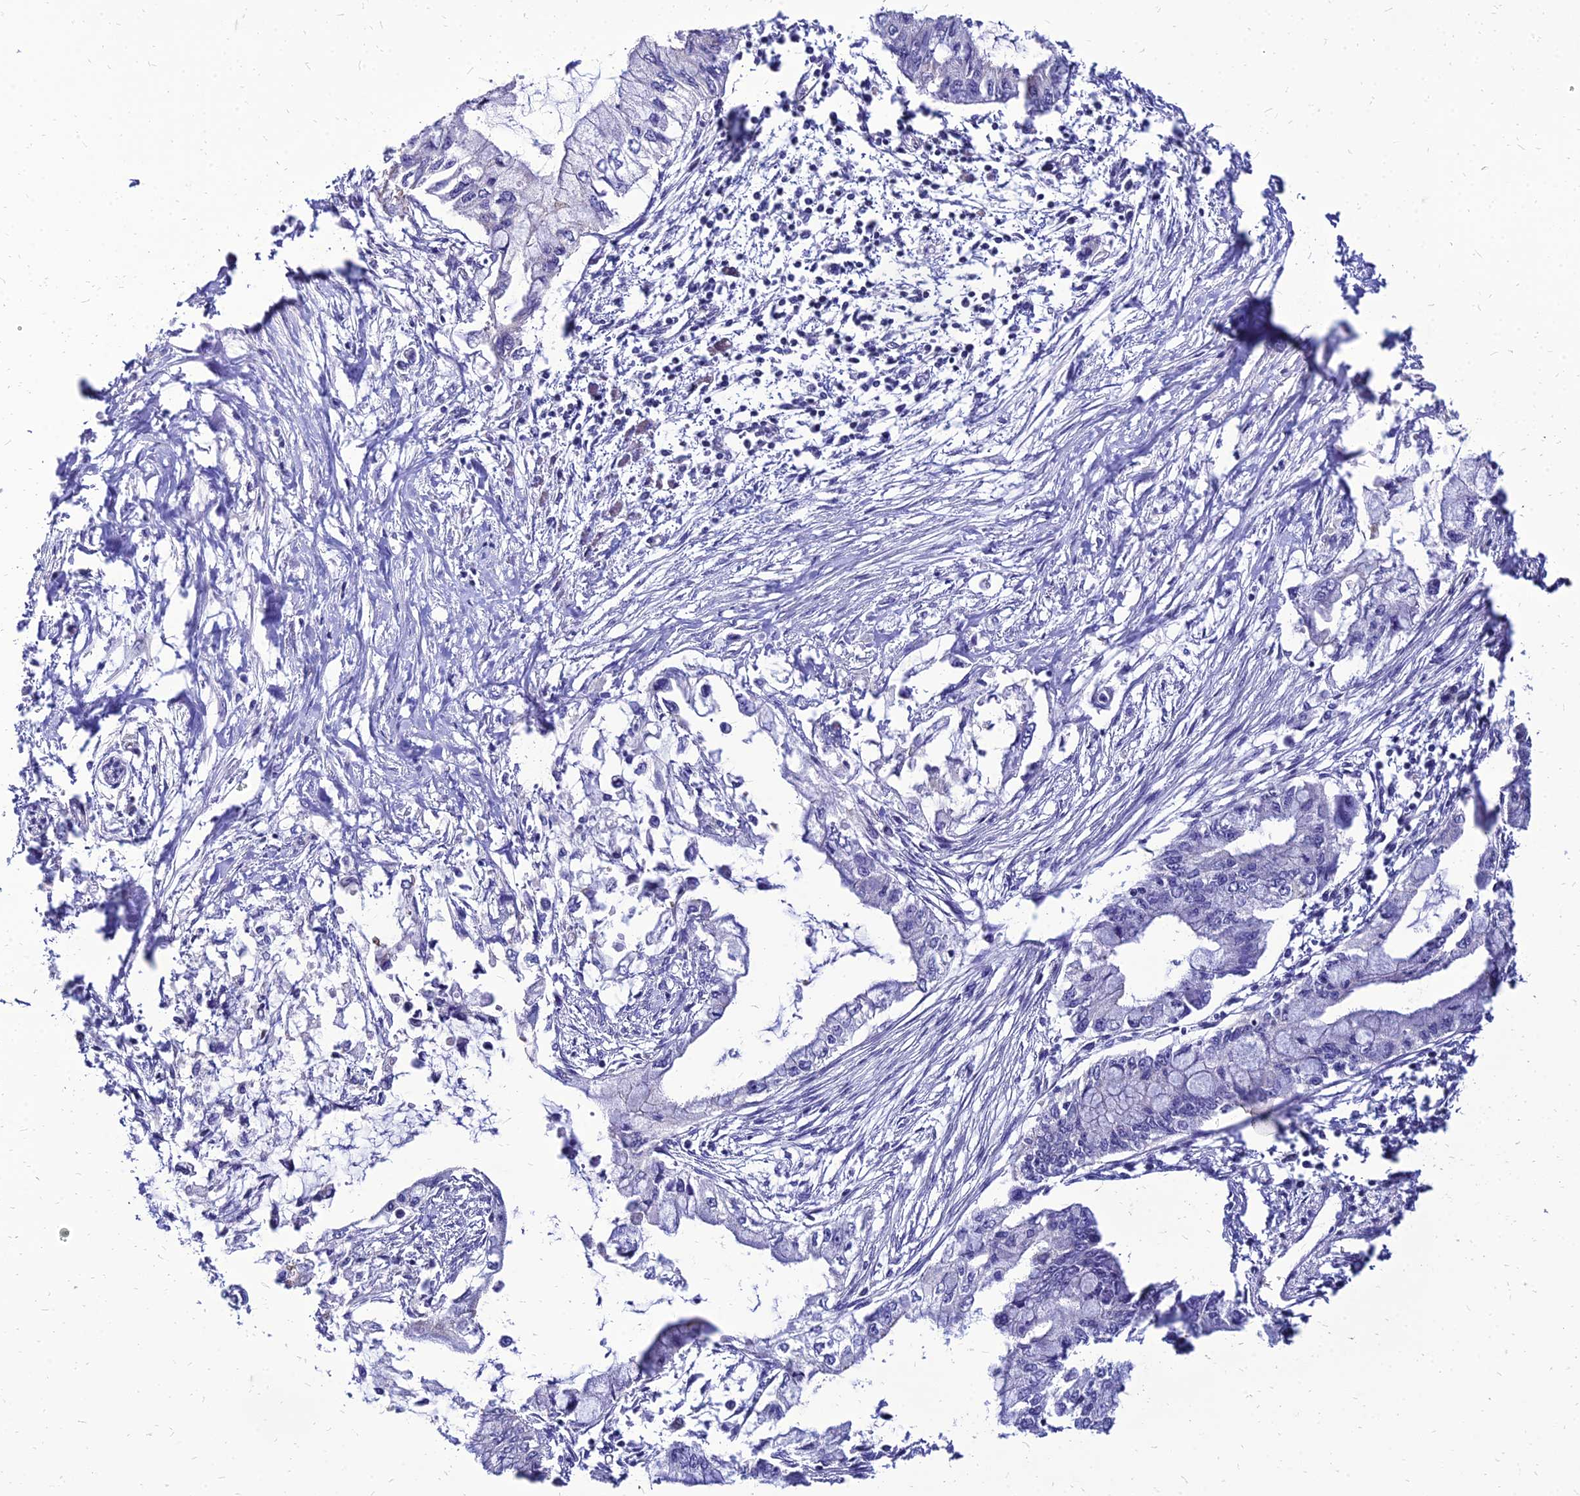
{"staining": {"intensity": "negative", "quantity": "none", "location": "none"}, "tissue": "pancreatic cancer", "cell_type": "Tumor cells", "image_type": "cancer", "snomed": [{"axis": "morphology", "description": "Adenocarcinoma, NOS"}, {"axis": "topography", "description": "Pancreas"}], "caption": "The histopathology image demonstrates no staining of tumor cells in pancreatic adenocarcinoma.", "gene": "YEATS2", "patient": {"sex": "male", "age": 48}}